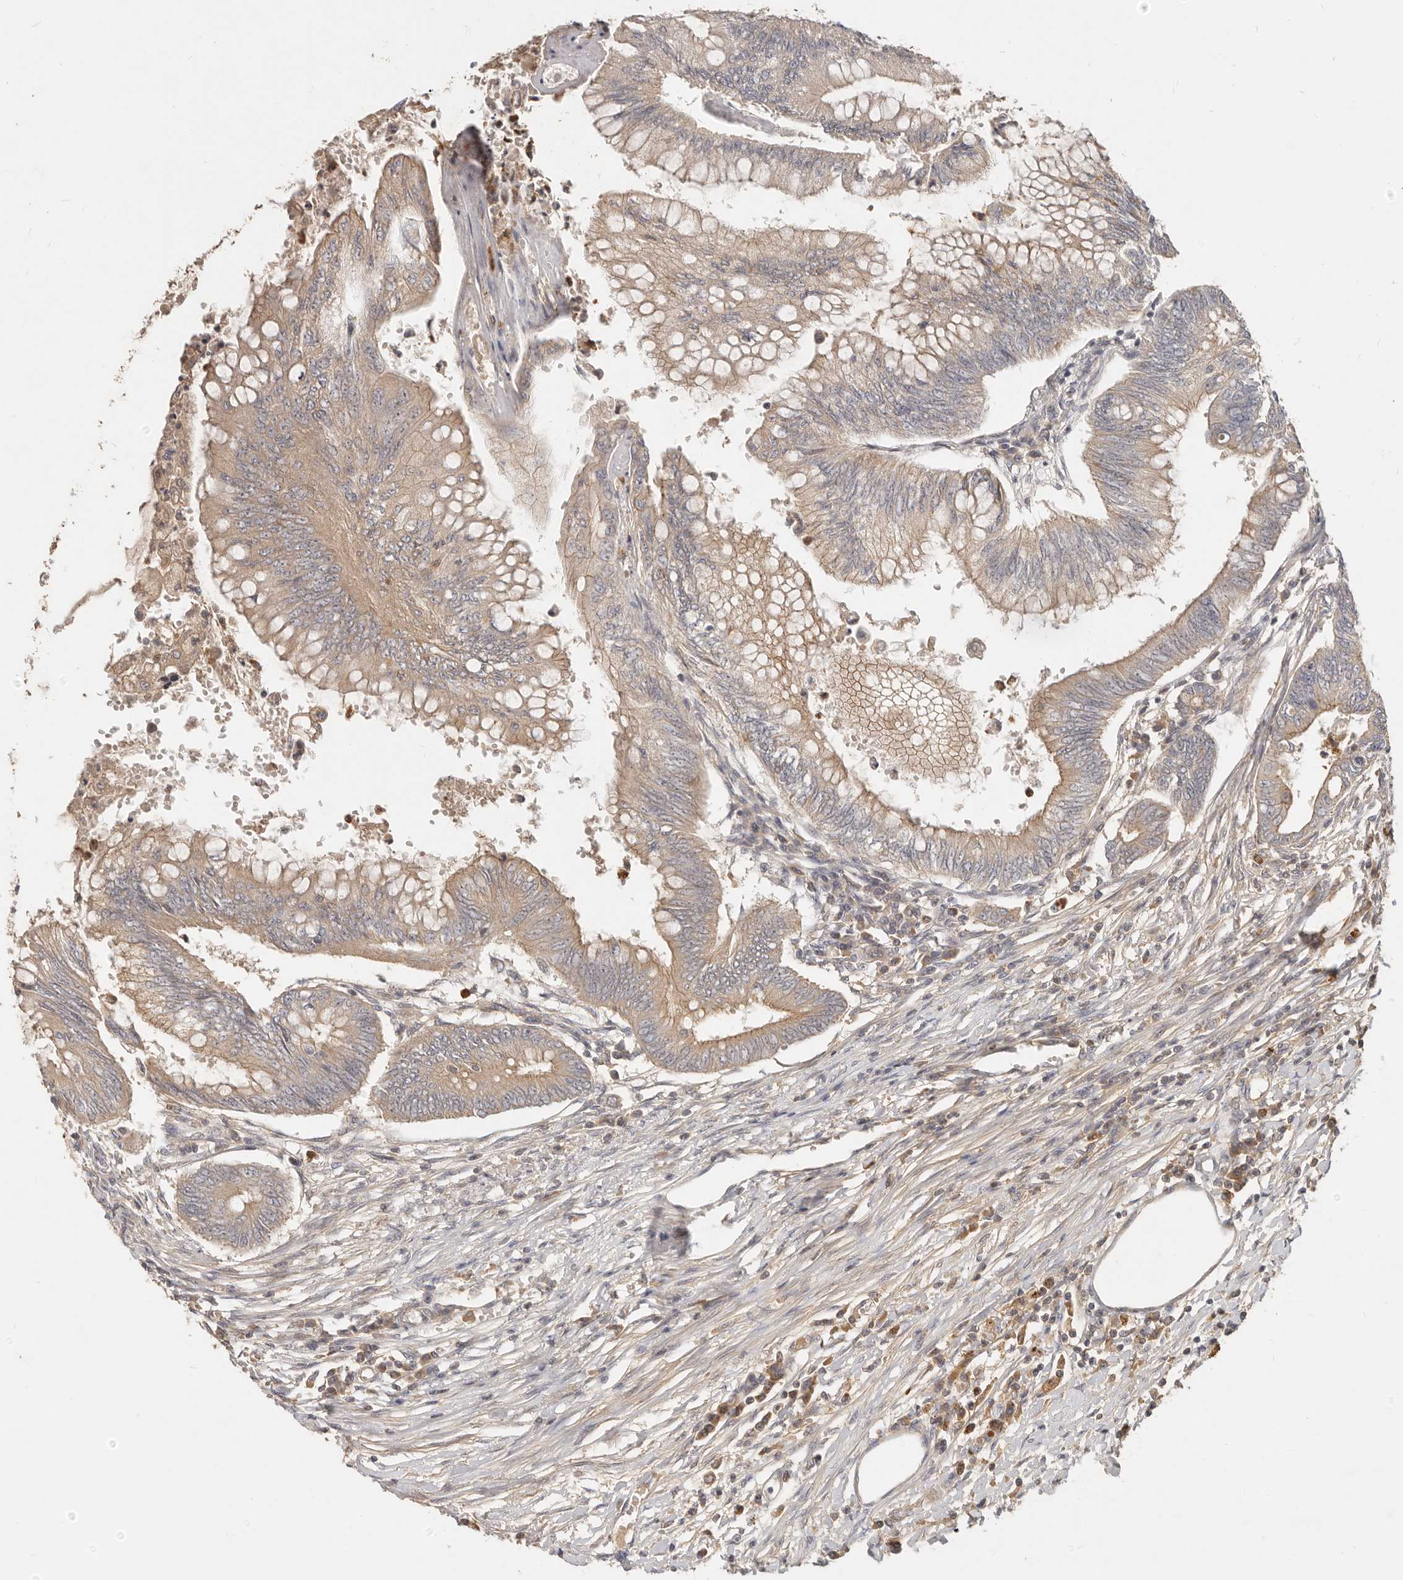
{"staining": {"intensity": "weak", "quantity": "25%-75%", "location": "cytoplasmic/membranous"}, "tissue": "colorectal cancer", "cell_type": "Tumor cells", "image_type": "cancer", "snomed": [{"axis": "morphology", "description": "Adenoma, NOS"}, {"axis": "morphology", "description": "Adenocarcinoma, NOS"}, {"axis": "topography", "description": "Colon"}], "caption": "Tumor cells exhibit low levels of weak cytoplasmic/membranous positivity in about 25%-75% of cells in human colorectal cancer (adenoma).", "gene": "USP49", "patient": {"sex": "male", "age": 79}}